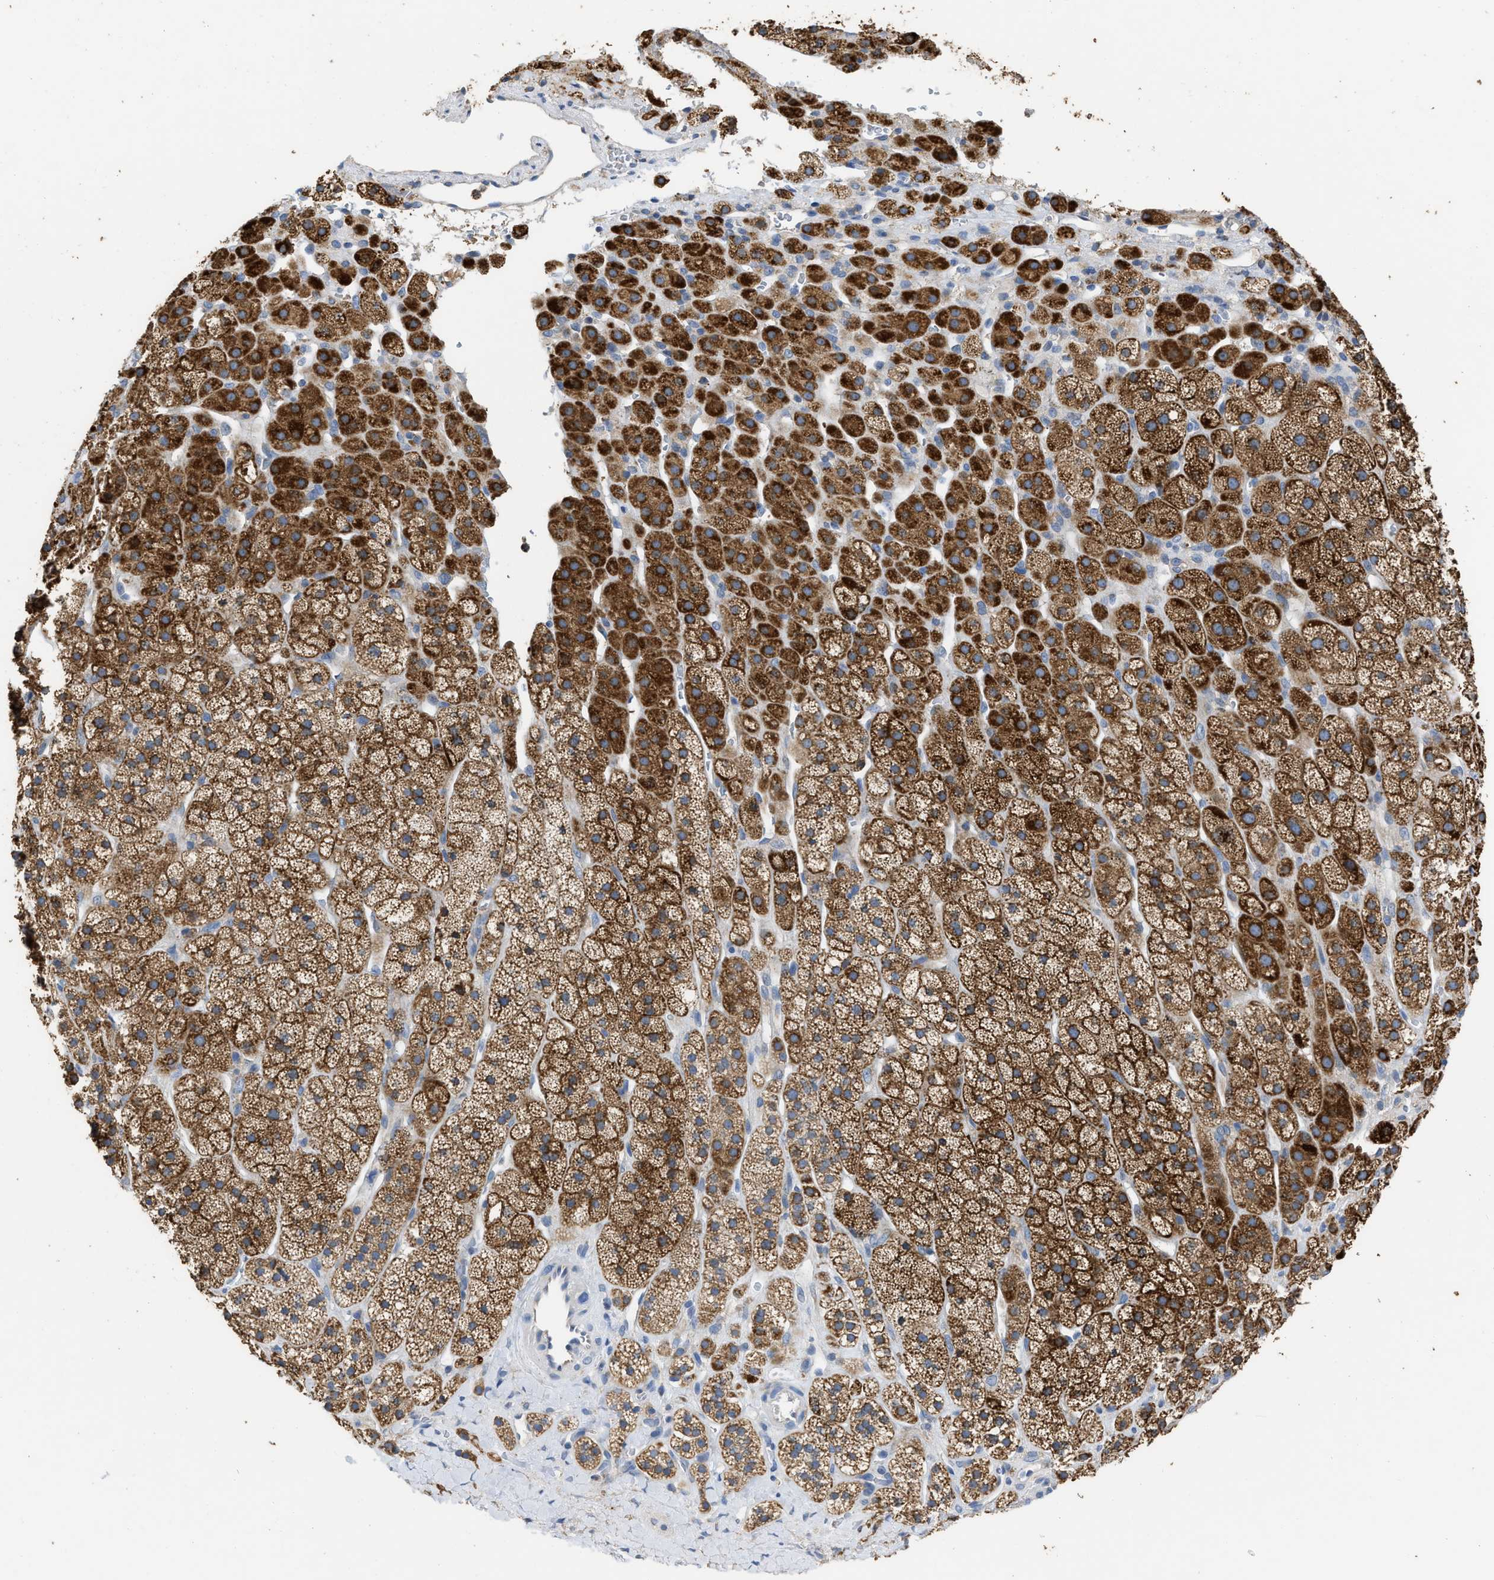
{"staining": {"intensity": "strong", "quantity": ">75%", "location": "cytoplasmic/membranous"}, "tissue": "adrenal gland", "cell_type": "Glandular cells", "image_type": "normal", "snomed": [{"axis": "morphology", "description": "Normal tissue, NOS"}, {"axis": "topography", "description": "Adrenal gland"}], "caption": "This micrograph shows immunohistochemistry staining of unremarkable human adrenal gland, with high strong cytoplasmic/membranous expression in about >75% of glandular cells.", "gene": "AK2", "patient": {"sex": "male", "age": 56}}